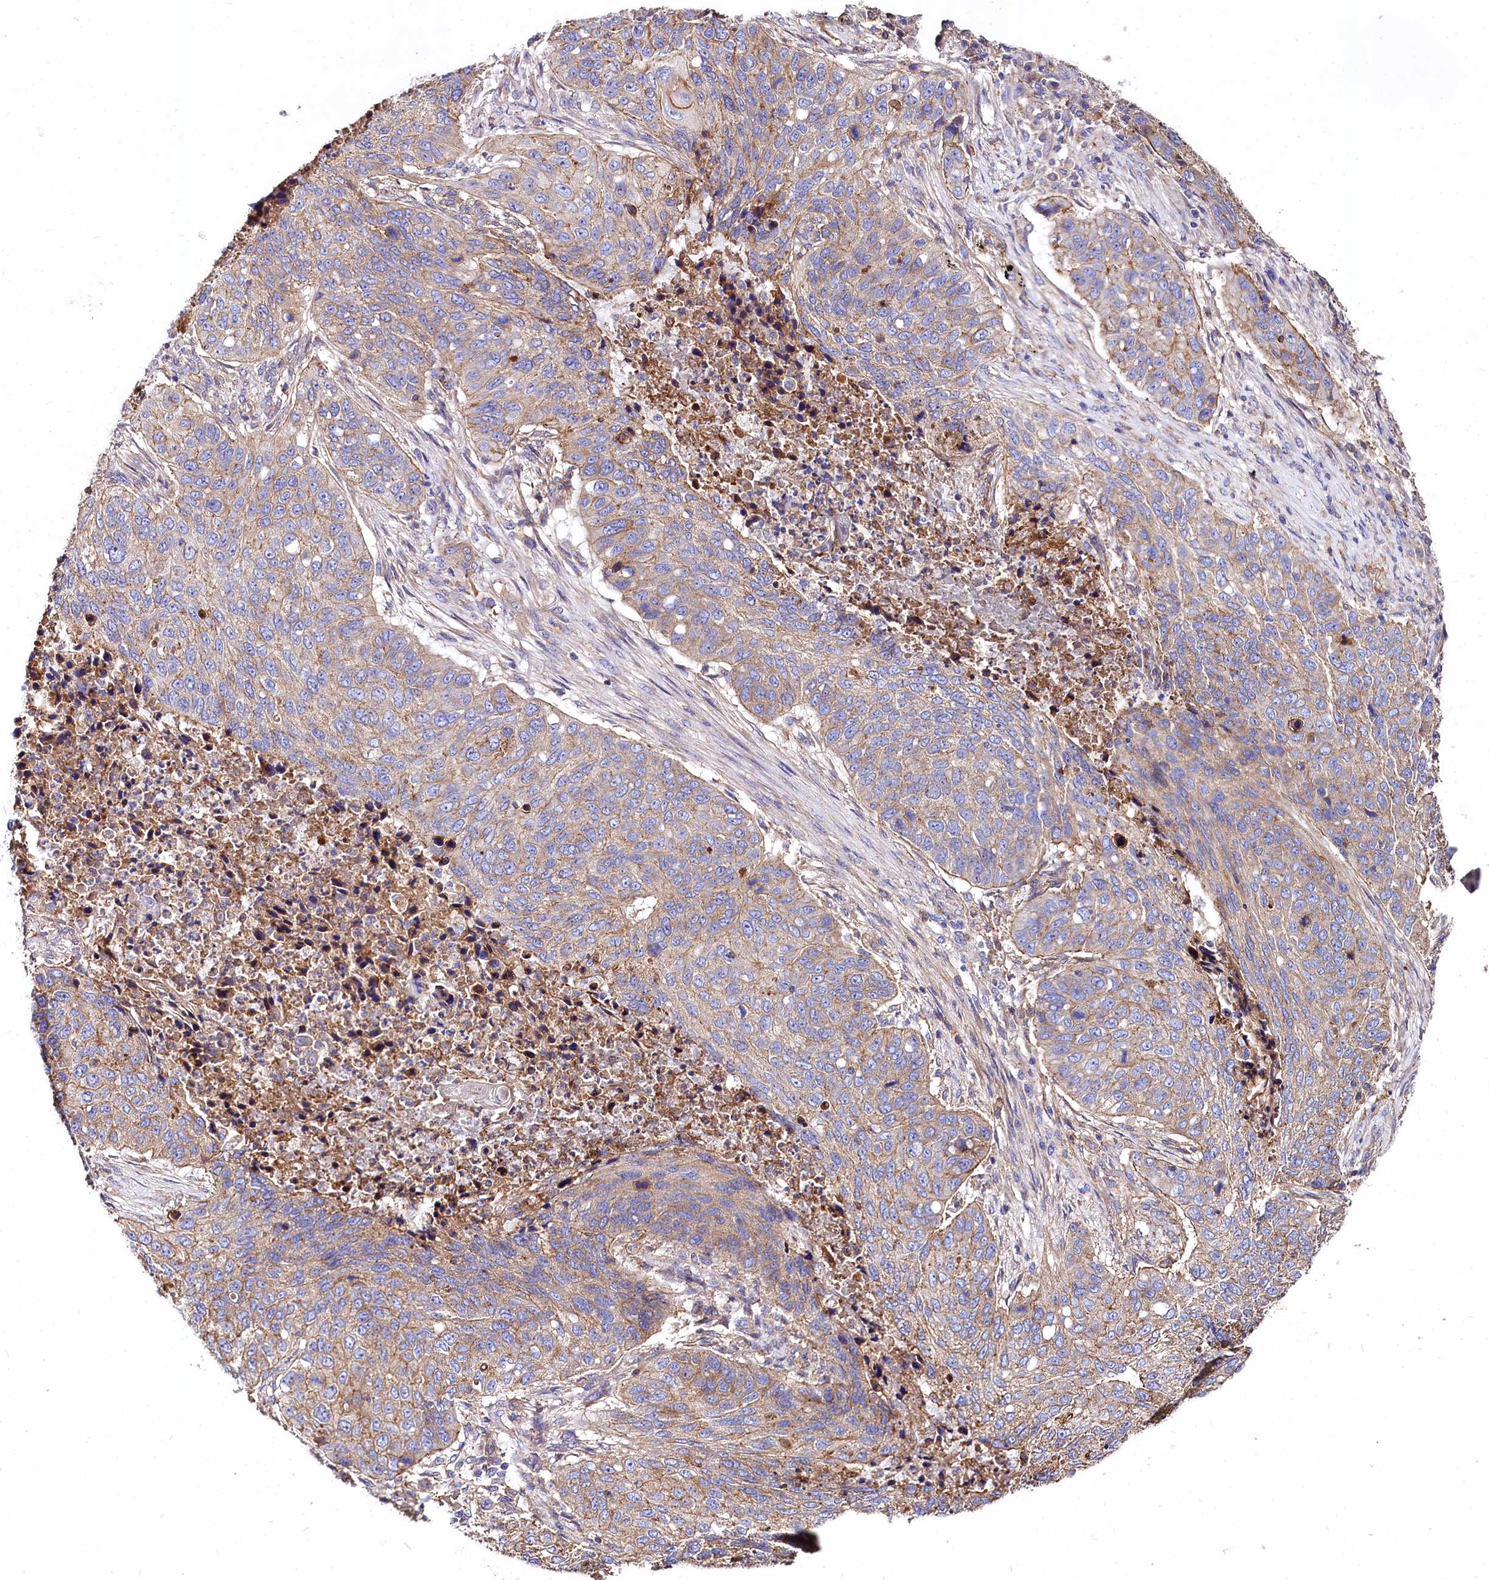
{"staining": {"intensity": "moderate", "quantity": "25%-75%", "location": "cytoplasmic/membranous"}, "tissue": "lung cancer", "cell_type": "Tumor cells", "image_type": "cancer", "snomed": [{"axis": "morphology", "description": "Squamous cell carcinoma, NOS"}, {"axis": "topography", "description": "Lung"}], "caption": "Lung squamous cell carcinoma was stained to show a protein in brown. There is medium levels of moderate cytoplasmic/membranous positivity in approximately 25%-75% of tumor cells. The staining is performed using DAB brown chromogen to label protein expression. The nuclei are counter-stained blue using hematoxylin.", "gene": "FCHSD2", "patient": {"sex": "female", "age": 63}}